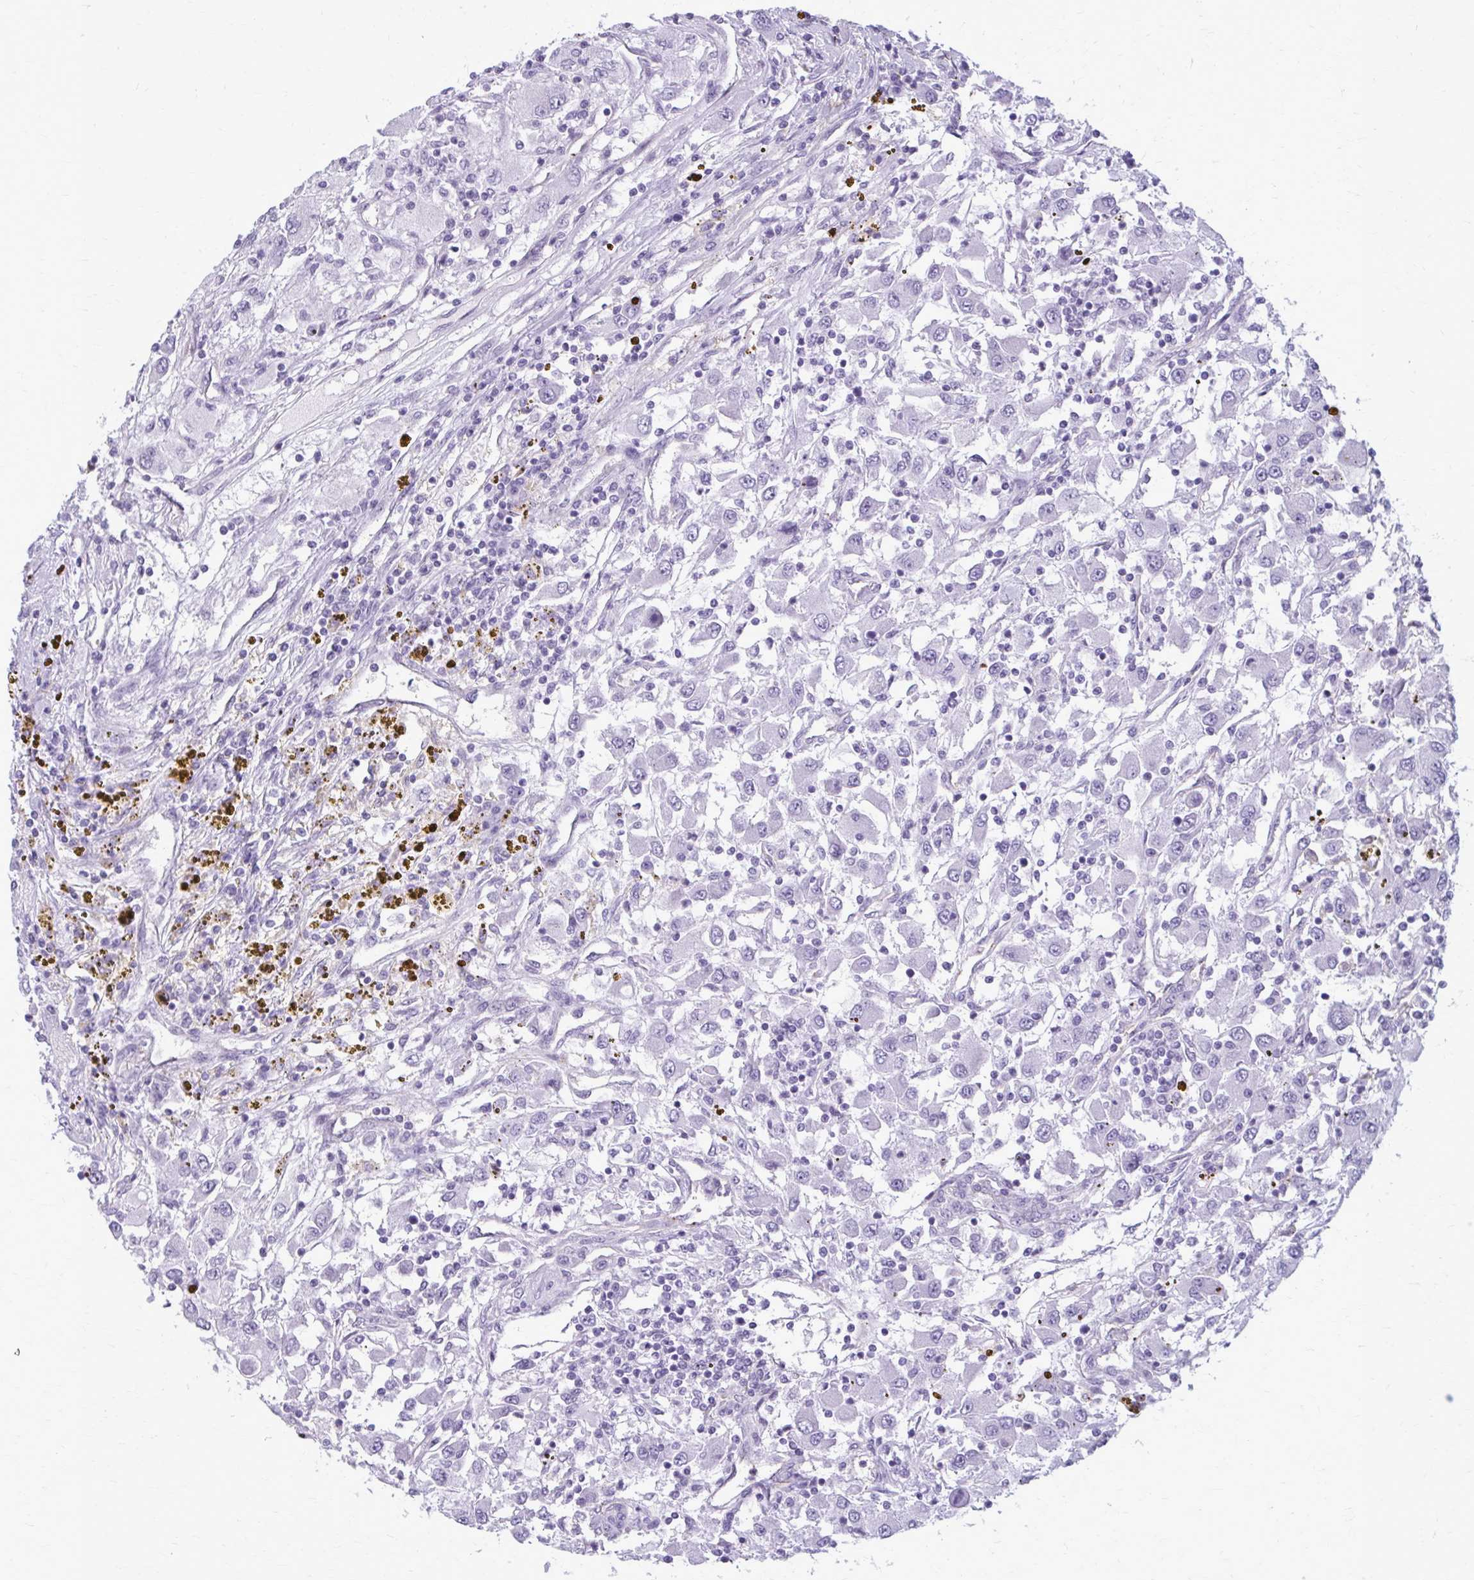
{"staining": {"intensity": "negative", "quantity": "none", "location": "none"}, "tissue": "renal cancer", "cell_type": "Tumor cells", "image_type": "cancer", "snomed": [{"axis": "morphology", "description": "Adenocarcinoma, NOS"}, {"axis": "topography", "description": "Kidney"}], "caption": "Human renal cancer stained for a protein using IHC reveals no staining in tumor cells.", "gene": "CASQ2", "patient": {"sex": "female", "age": 67}}